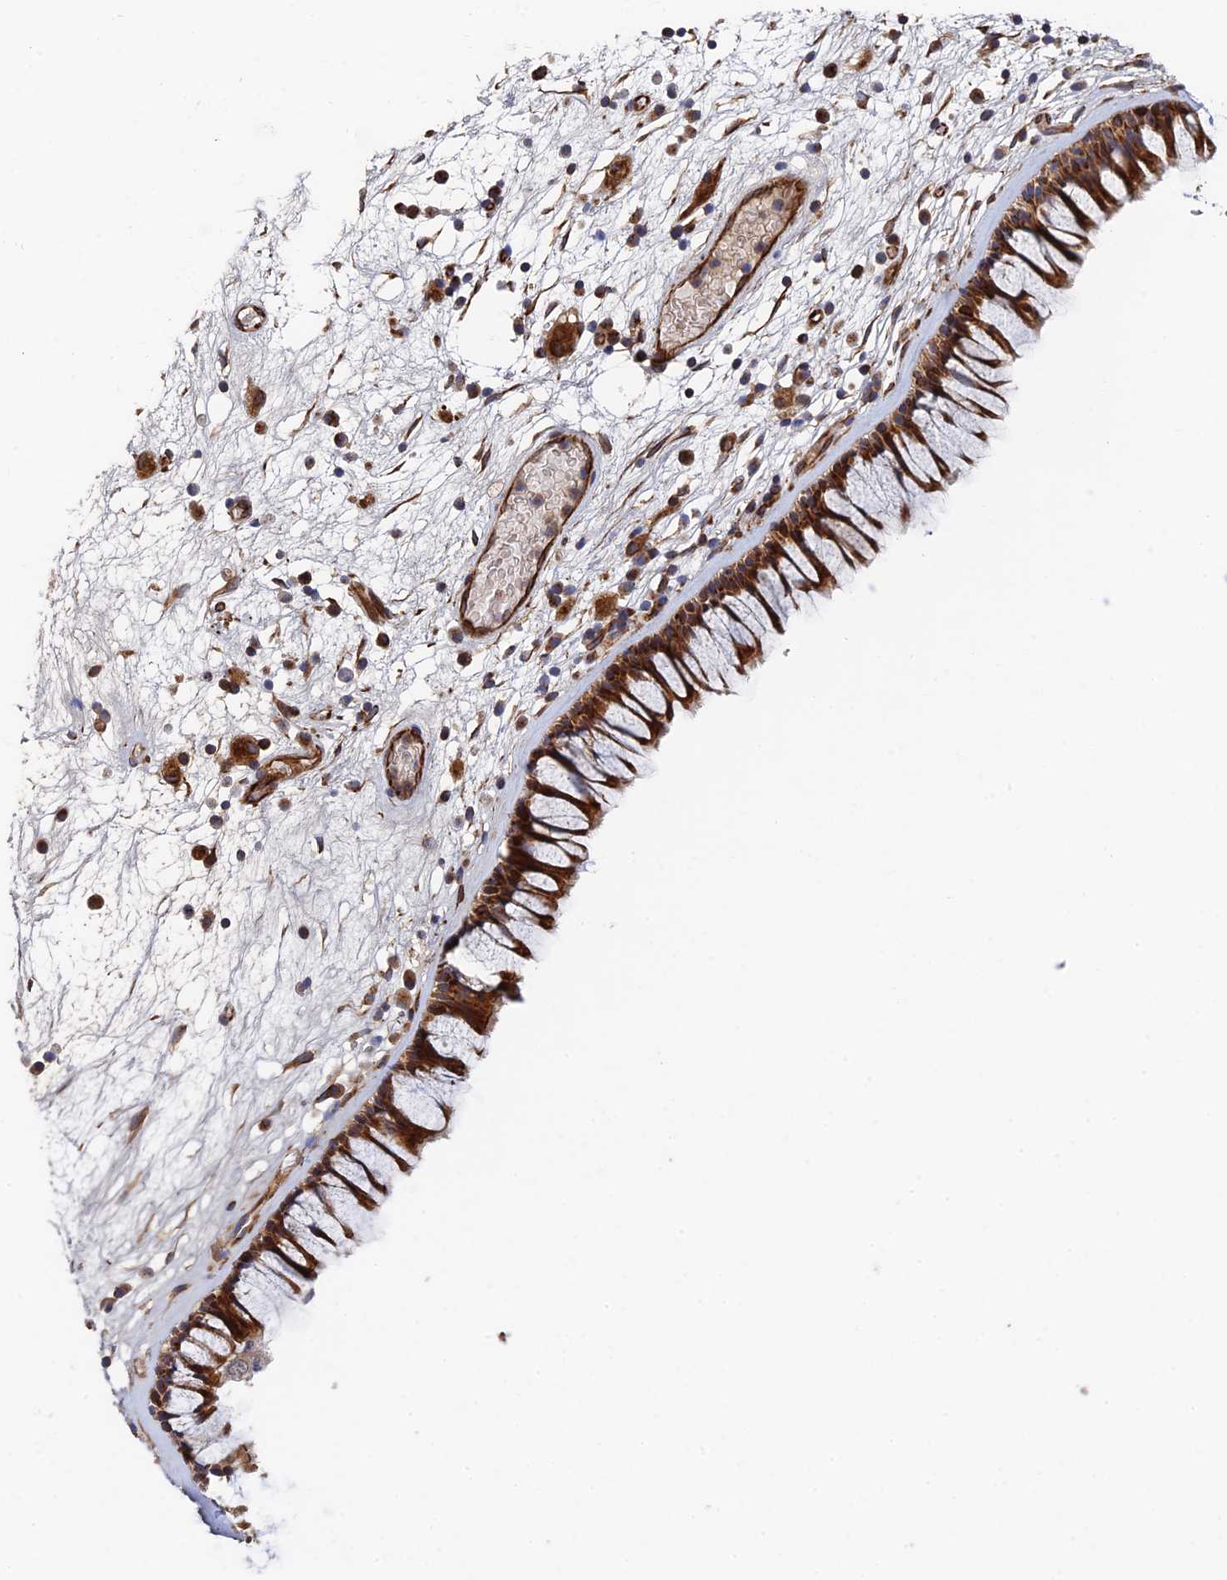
{"staining": {"intensity": "moderate", "quantity": "25%-75%", "location": "cytoplasmic/membranous"}, "tissue": "nasopharynx", "cell_type": "Respiratory epithelial cells", "image_type": "normal", "snomed": [{"axis": "morphology", "description": "Normal tissue, NOS"}, {"axis": "morphology", "description": "Inflammation, NOS"}, {"axis": "morphology", "description": "Malignant melanoma, Metastatic site"}, {"axis": "topography", "description": "Nasopharynx"}], "caption": "IHC (DAB (3,3'-diaminobenzidine)) staining of benign nasopharynx exhibits moderate cytoplasmic/membranous protein positivity in approximately 25%-75% of respiratory epithelial cells. The staining is performed using DAB (3,3'-diaminobenzidine) brown chromogen to label protein expression. The nuclei are counter-stained blue using hematoxylin.", "gene": "PPP2R3C", "patient": {"sex": "male", "age": 70}}